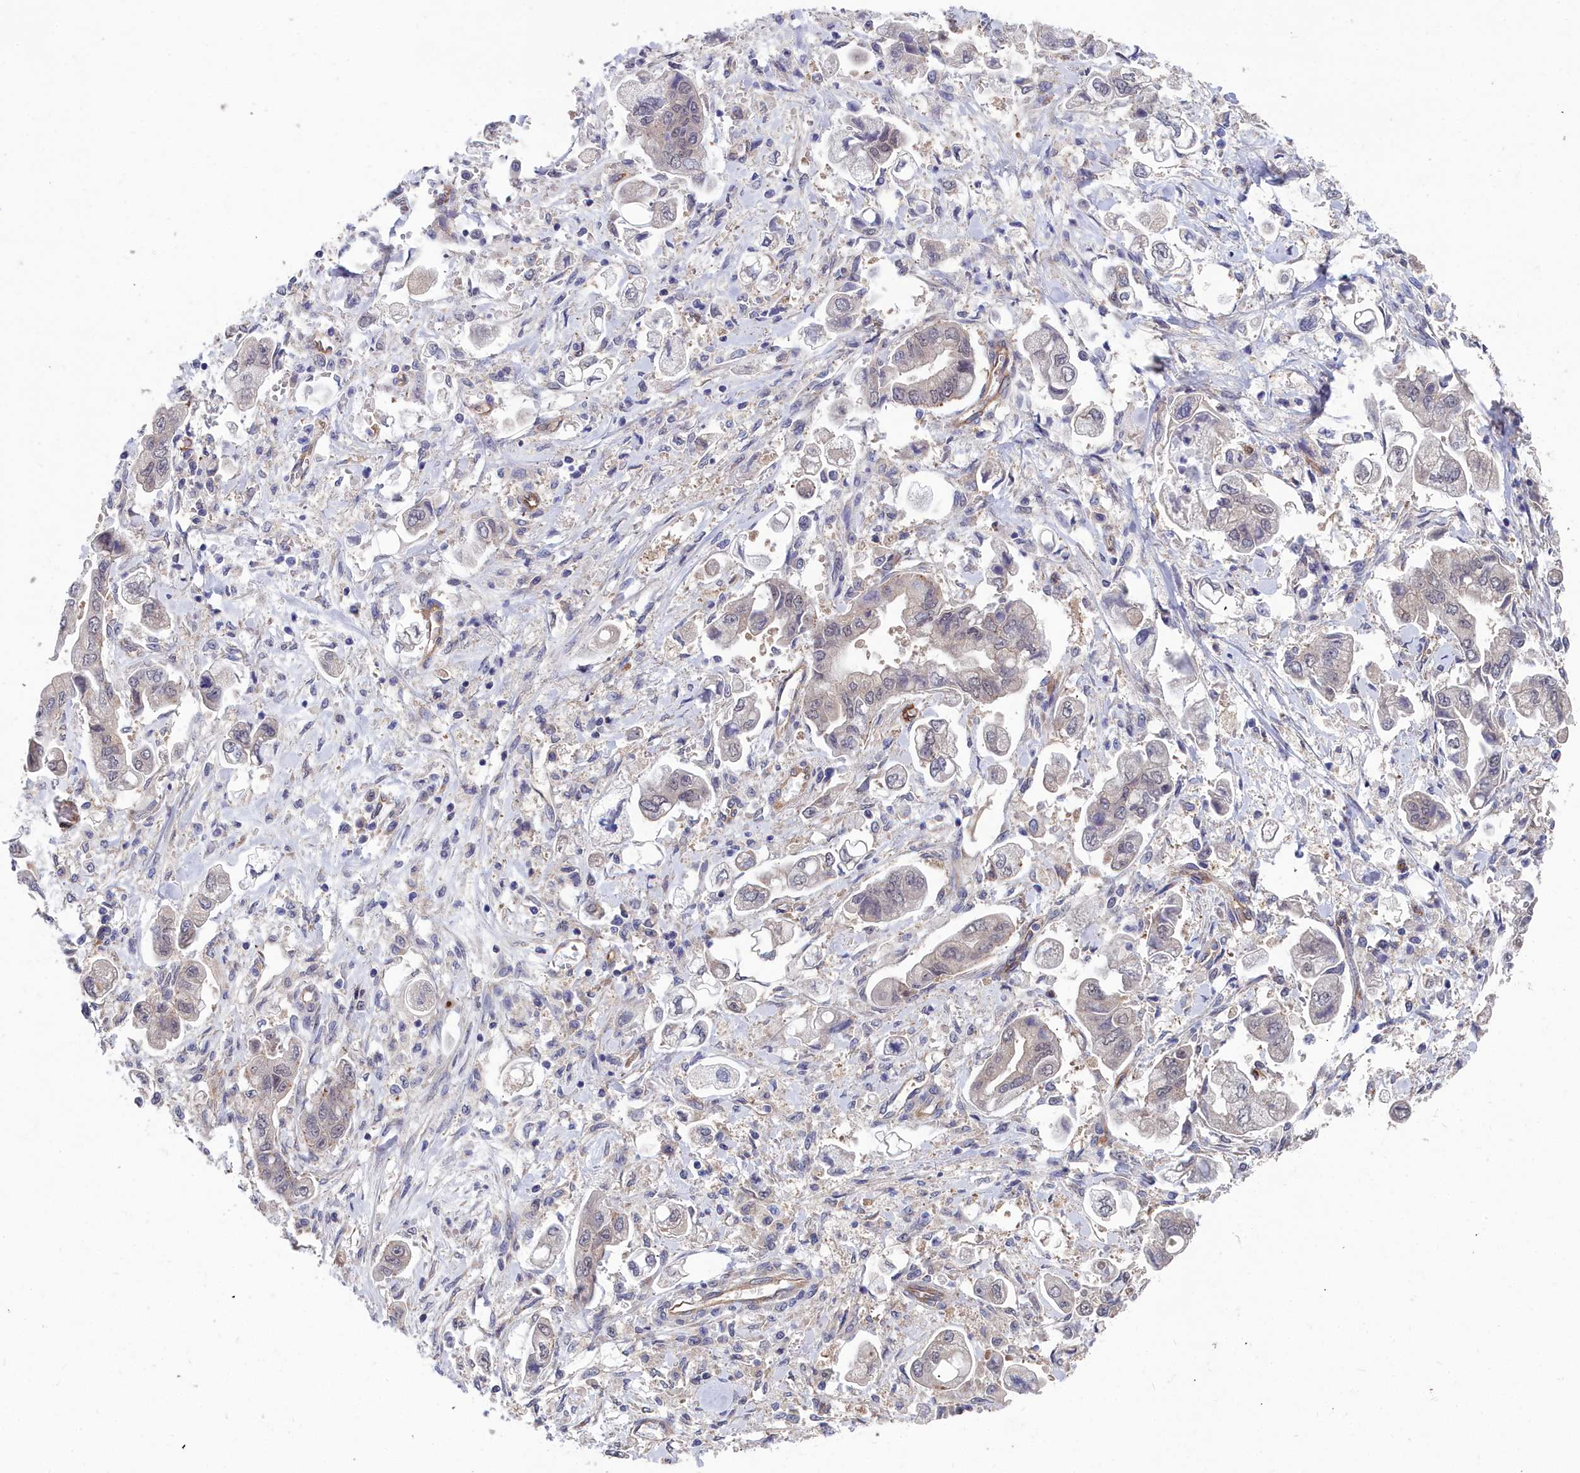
{"staining": {"intensity": "negative", "quantity": "none", "location": "none"}, "tissue": "stomach cancer", "cell_type": "Tumor cells", "image_type": "cancer", "snomed": [{"axis": "morphology", "description": "Adenocarcinoma, NOS"}, {"axis": "topography", "description": "Stomach"}], "caption": "IHC image of stomach adenocarcinoma stained for a protein (brown), which demonstrates no expression in tumor cells.", "gene": "RDX", "patient": {"sex": "male", "age": 62}}